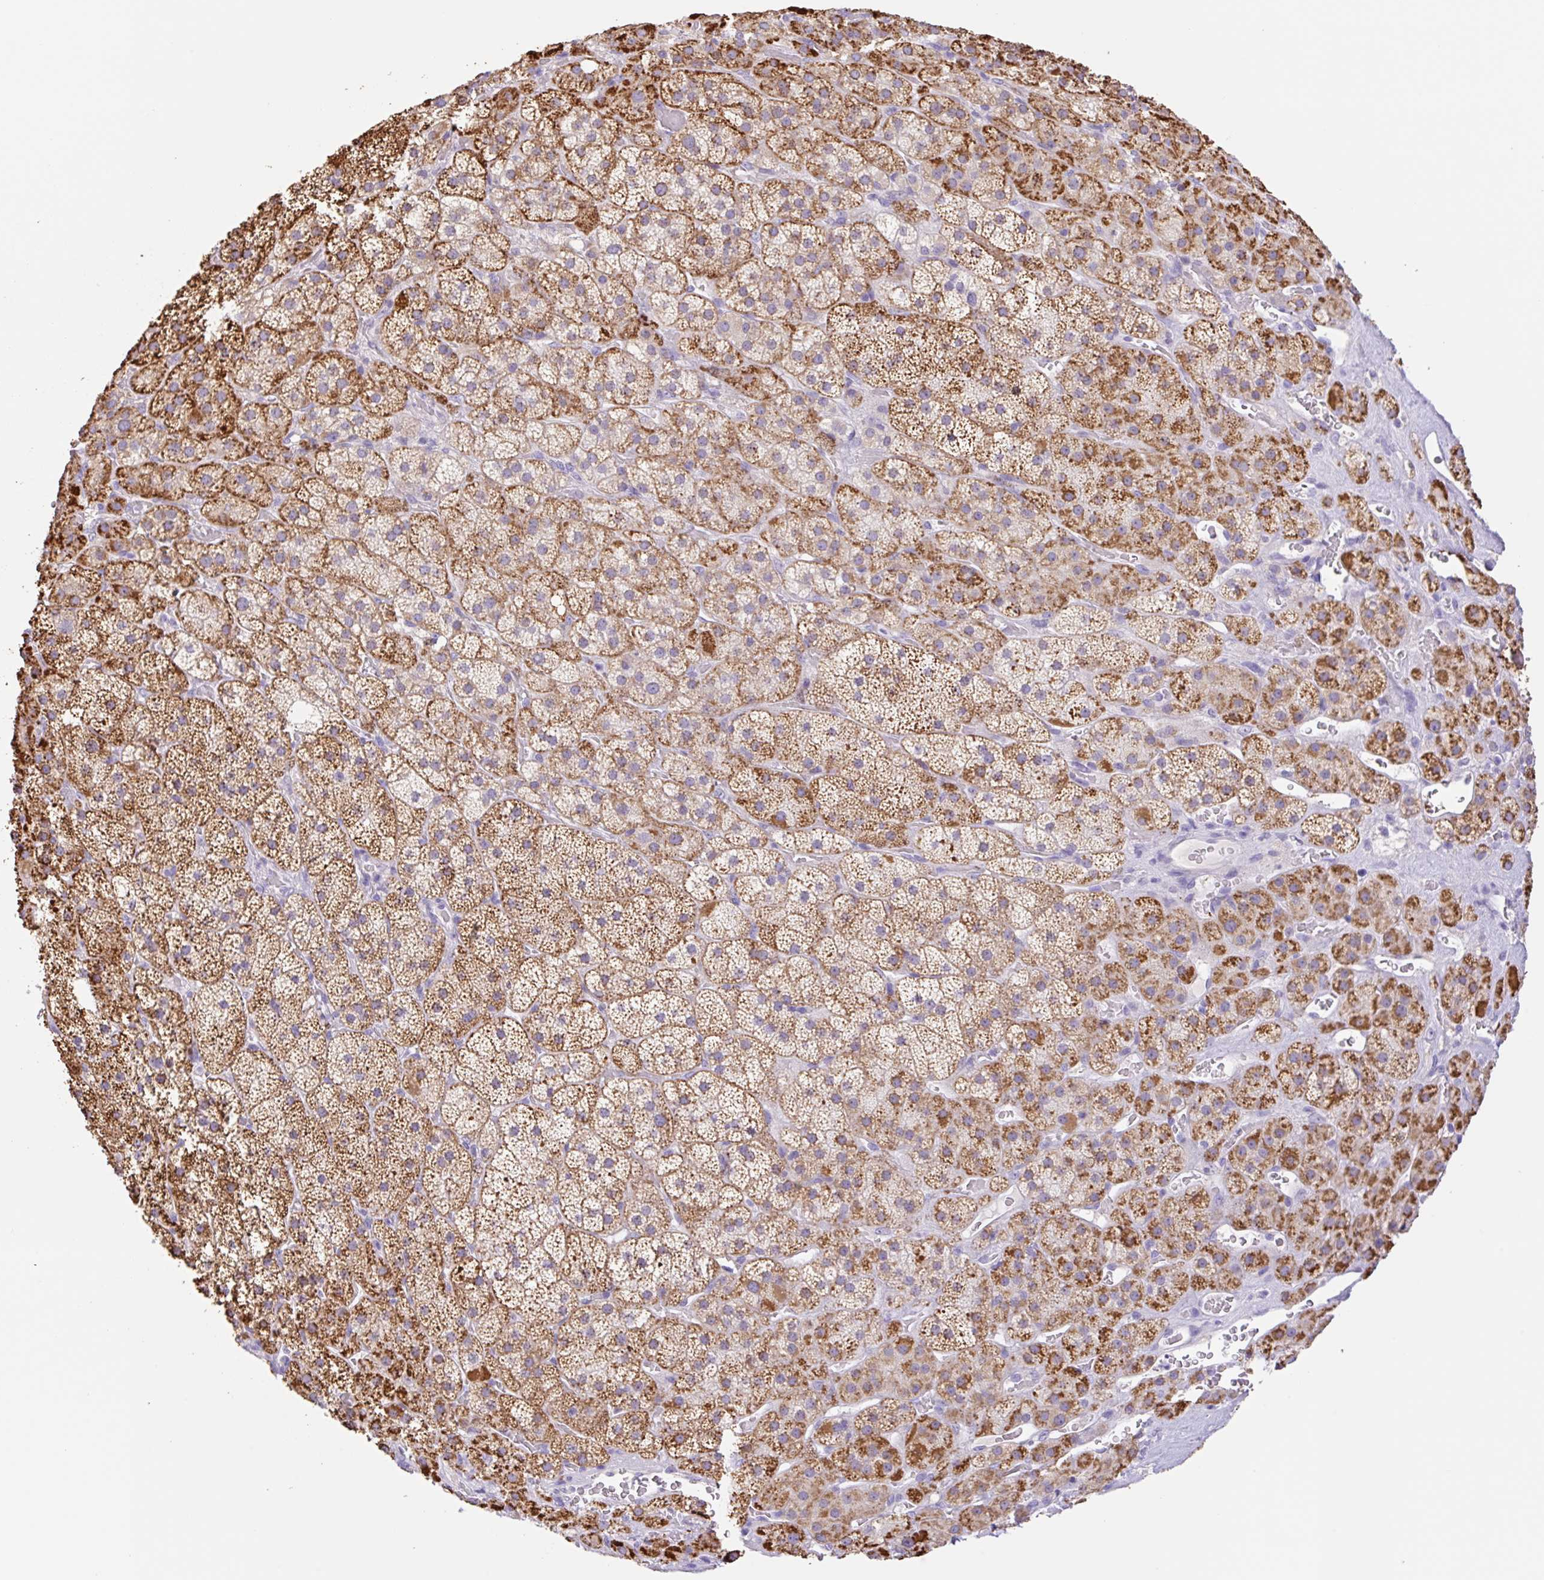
{"staining": {"intensity": "moderate", "quantity": ">75%", "location": "cytoplasmic/membranous"}, "tissue": "adrenal gland", "cell_type": "Glandular cells", "image_type": "normal", "snomed": [{"axis": "morphology", "description": "Normal tissue, NOS"}, {"axis": "topography", "description": "Adrenal gland"}], "caption": "Glandular cells exhibit moderate cytoplasmic/membranous expression in approximately >75% of cells in unremarkable adrenal gland.", "gene": "COPZ2", "patient": {"sex": "male", "age": 57}}